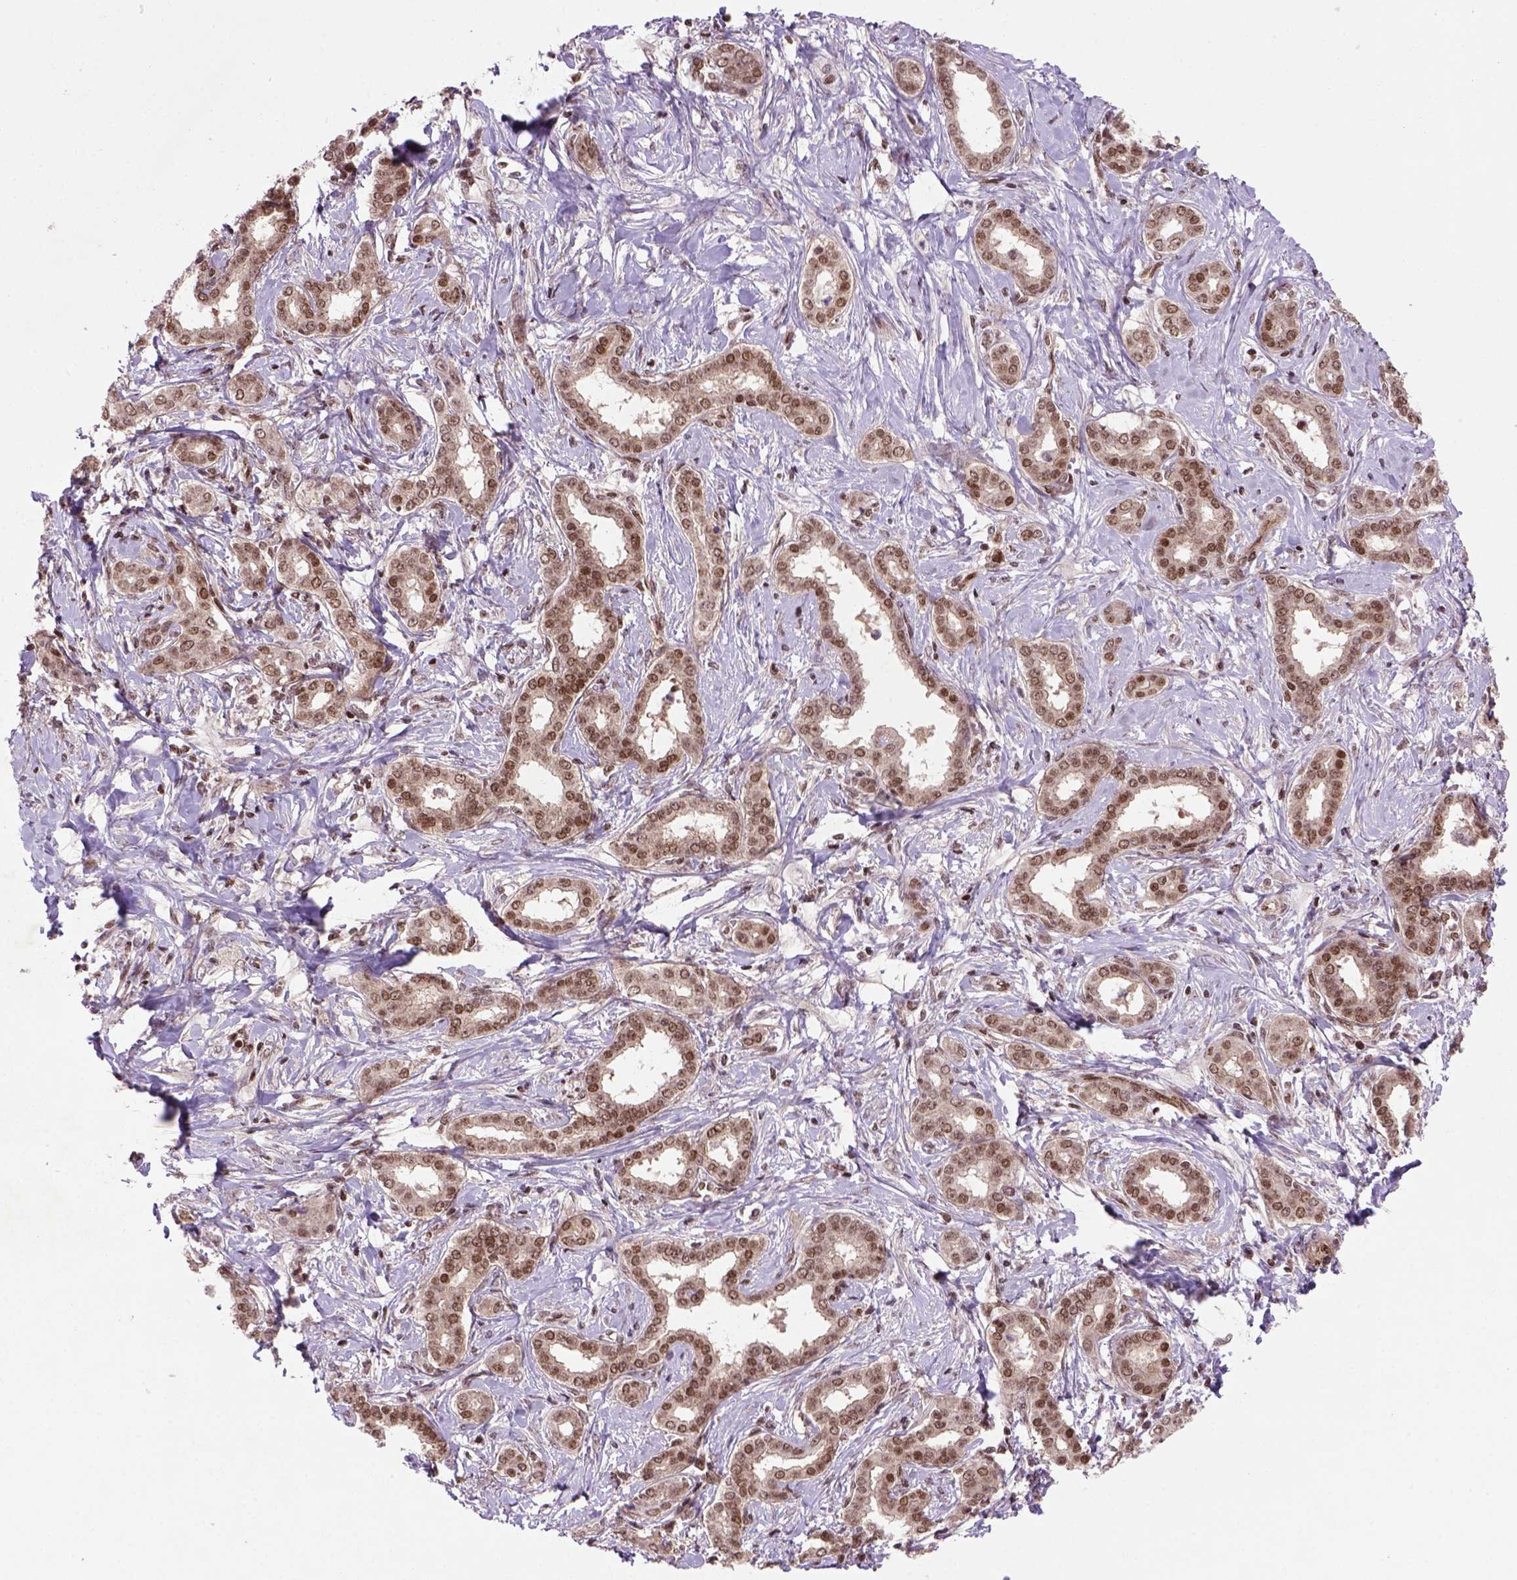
{"staining": {"intensity": "moderate", "quantity": ">75%", "location": "nuclear"}, "tissue": "liver cancer", "cell_type": "Tumor cells", "image_type": "cancer", "snomed": [{"axis": "morphology", "description": "Cholangiocarcinoma"}, {"axis": "topography", "description": "Liver"}], "caption": "A micrograph showing moderate nuclear positivity in approximately >75% of tumor cells in cholangiocarcinoma (liver), as visualized by brown immunohistochemical staining.", "gene": "MGMT", "patient": {"sex": "female", "age": 47}}